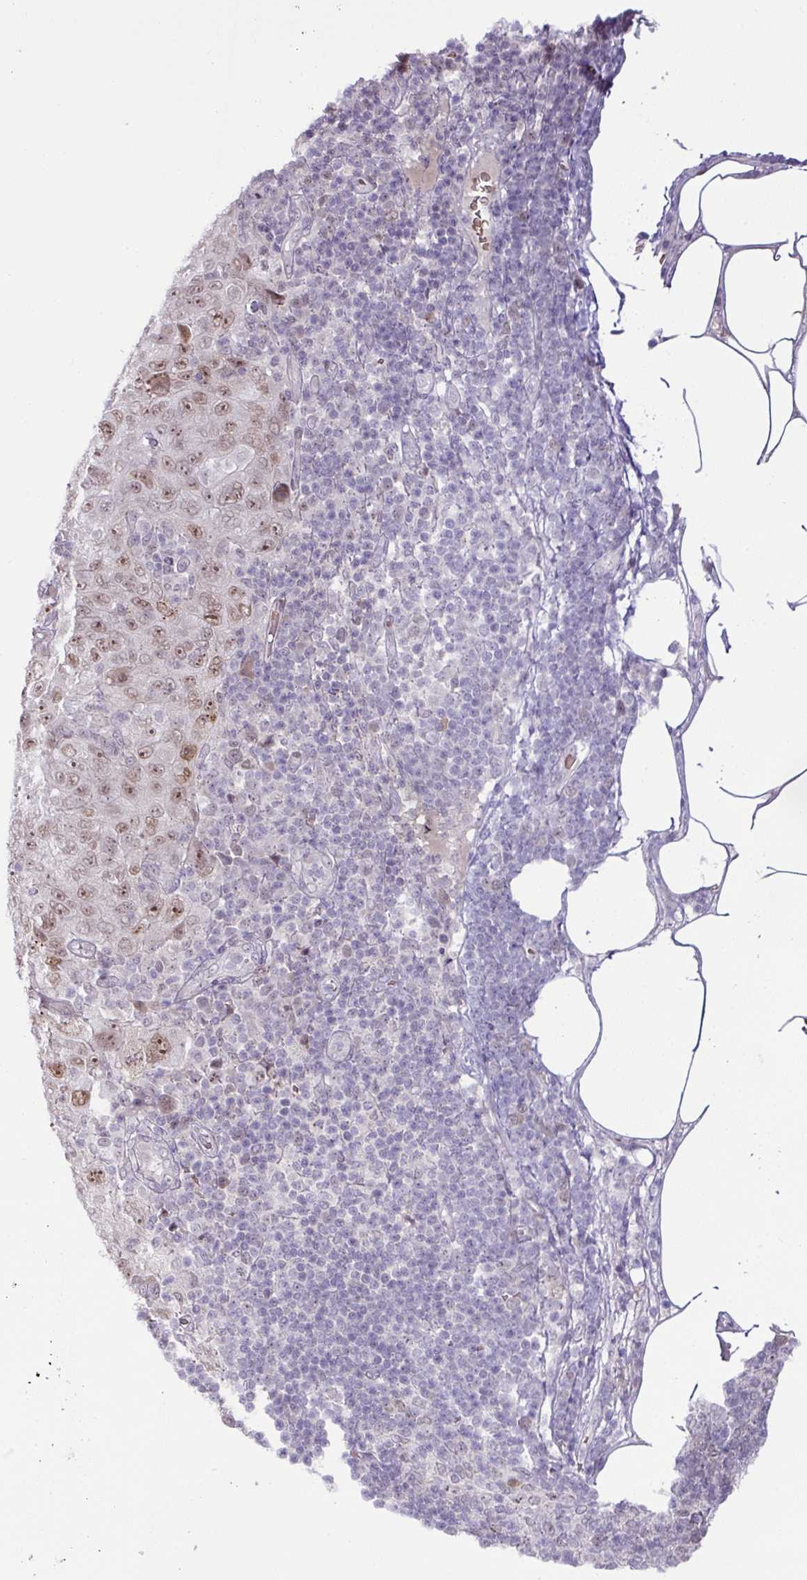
{"staining": {"intensity": "moderate", "quantity": ">75%", "location": "nuclear"}, "tissue": "pancreatic cancer", "cell_type": "Tumor cells", "image_type": "cancer", "snomed": [{"axis": "morphology", "description": "Adenocarcinoma, NOS"}, {"axis": "topography", "description": "Pancreas"}], "caption": "Pancreatic cancer stained for a protein reveals moderate nuclear positivity in tumor cells.", "gene": "PARP2", "patient": {"sex": "male", "age": 68}}